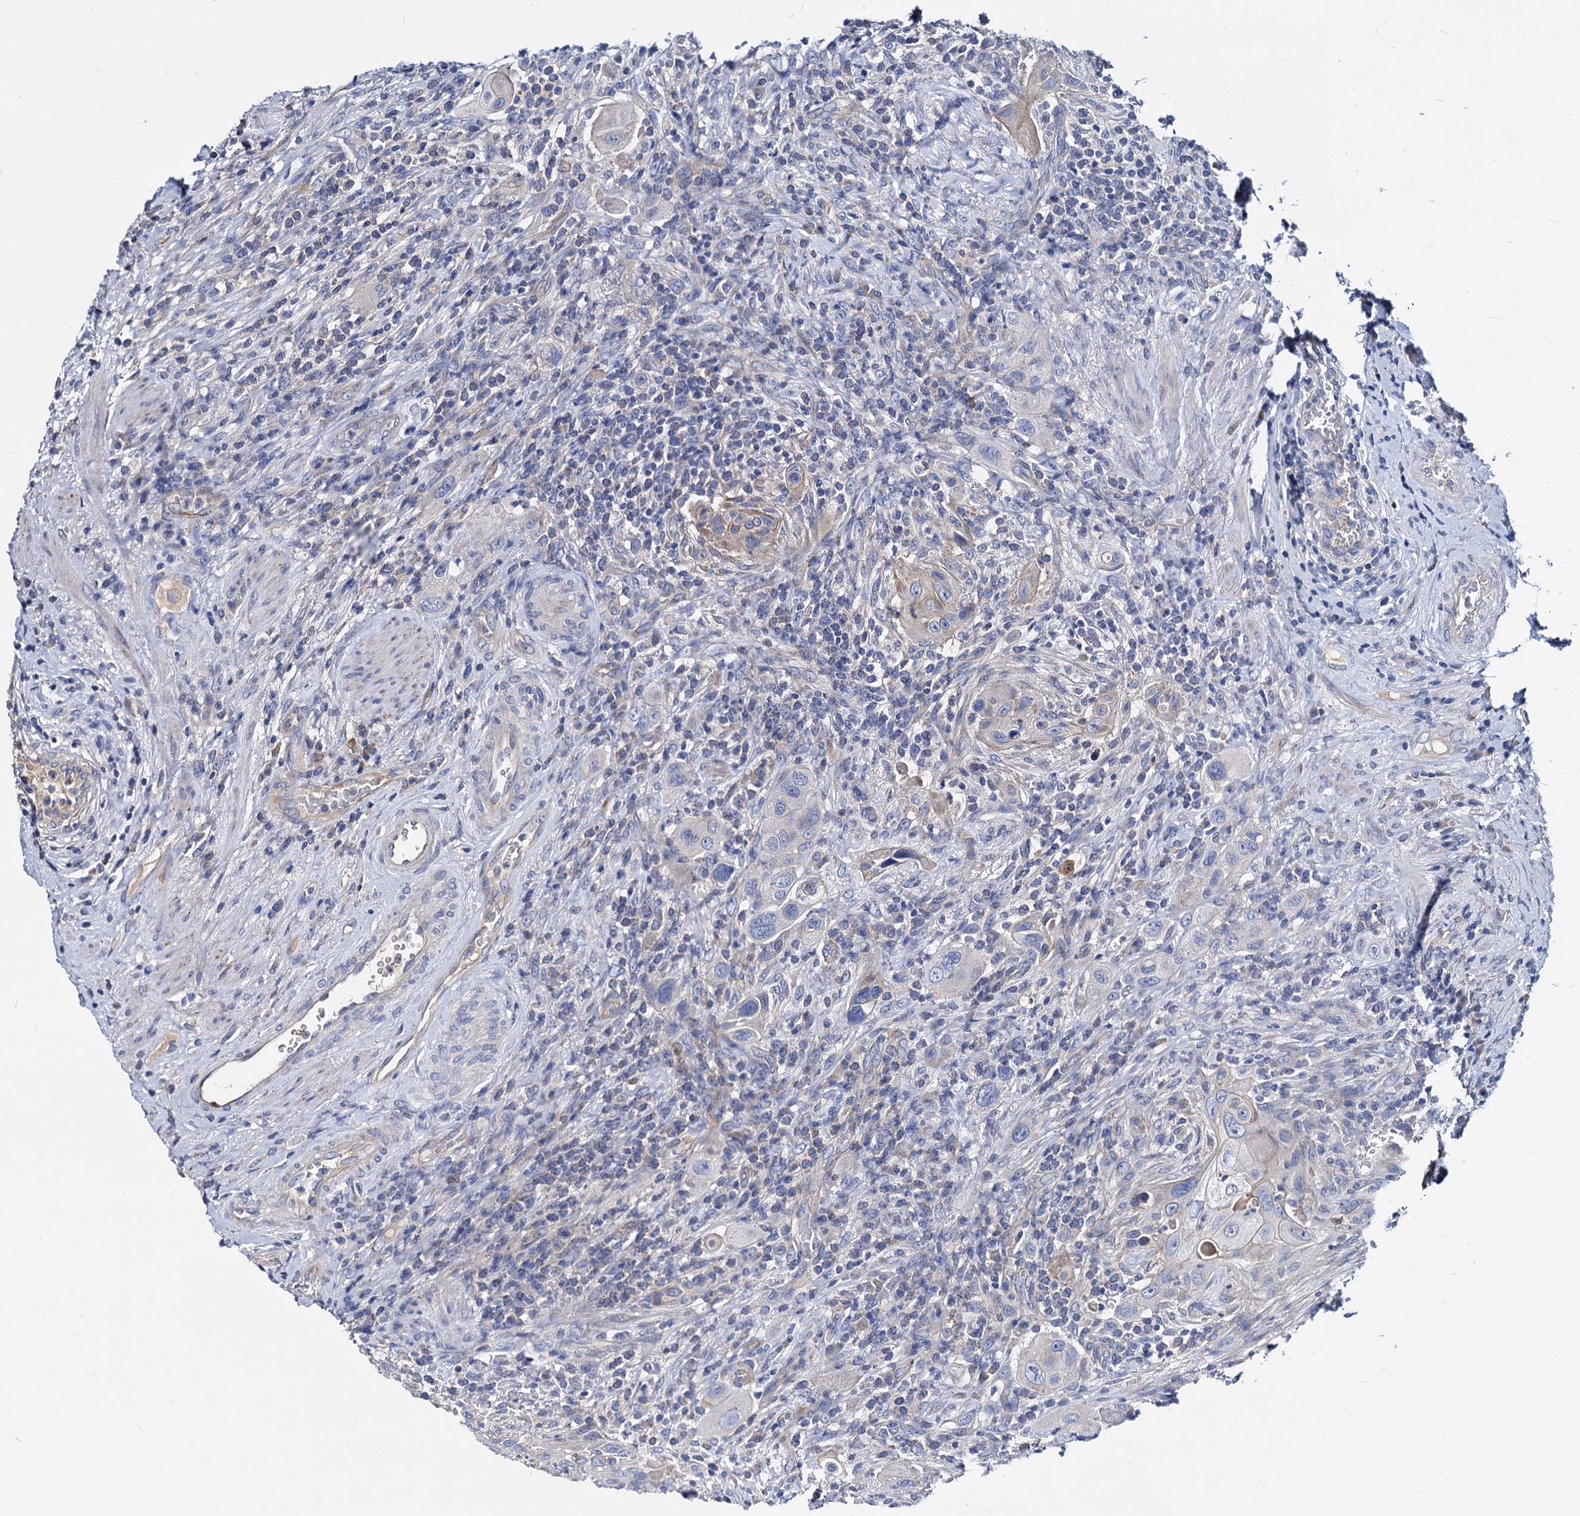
{"staining": {"intensity": "weak", "quantity": "<25%", "location": "cytoplasmic/membranous"}, "tissue": "urothelial cancer", "cell_type": "Tumor cells", "image_type": "cancer", "snomed": [{"axis": "morphology", "description": "Urothelial carcinoma, High grade"}, {"axis": "topography", "description": "Urinary bladder"}], "caption": "A photomicrograph of human urothelial cancer is negative for staining in tumor cells. (Brightfield microscopy of DAB (3,3'-diaminobenzidine) immunohistochemistry (IHC) at high magnification).", "gene": "DYDC2", "patient": {"sex": "male", "age": 50}}